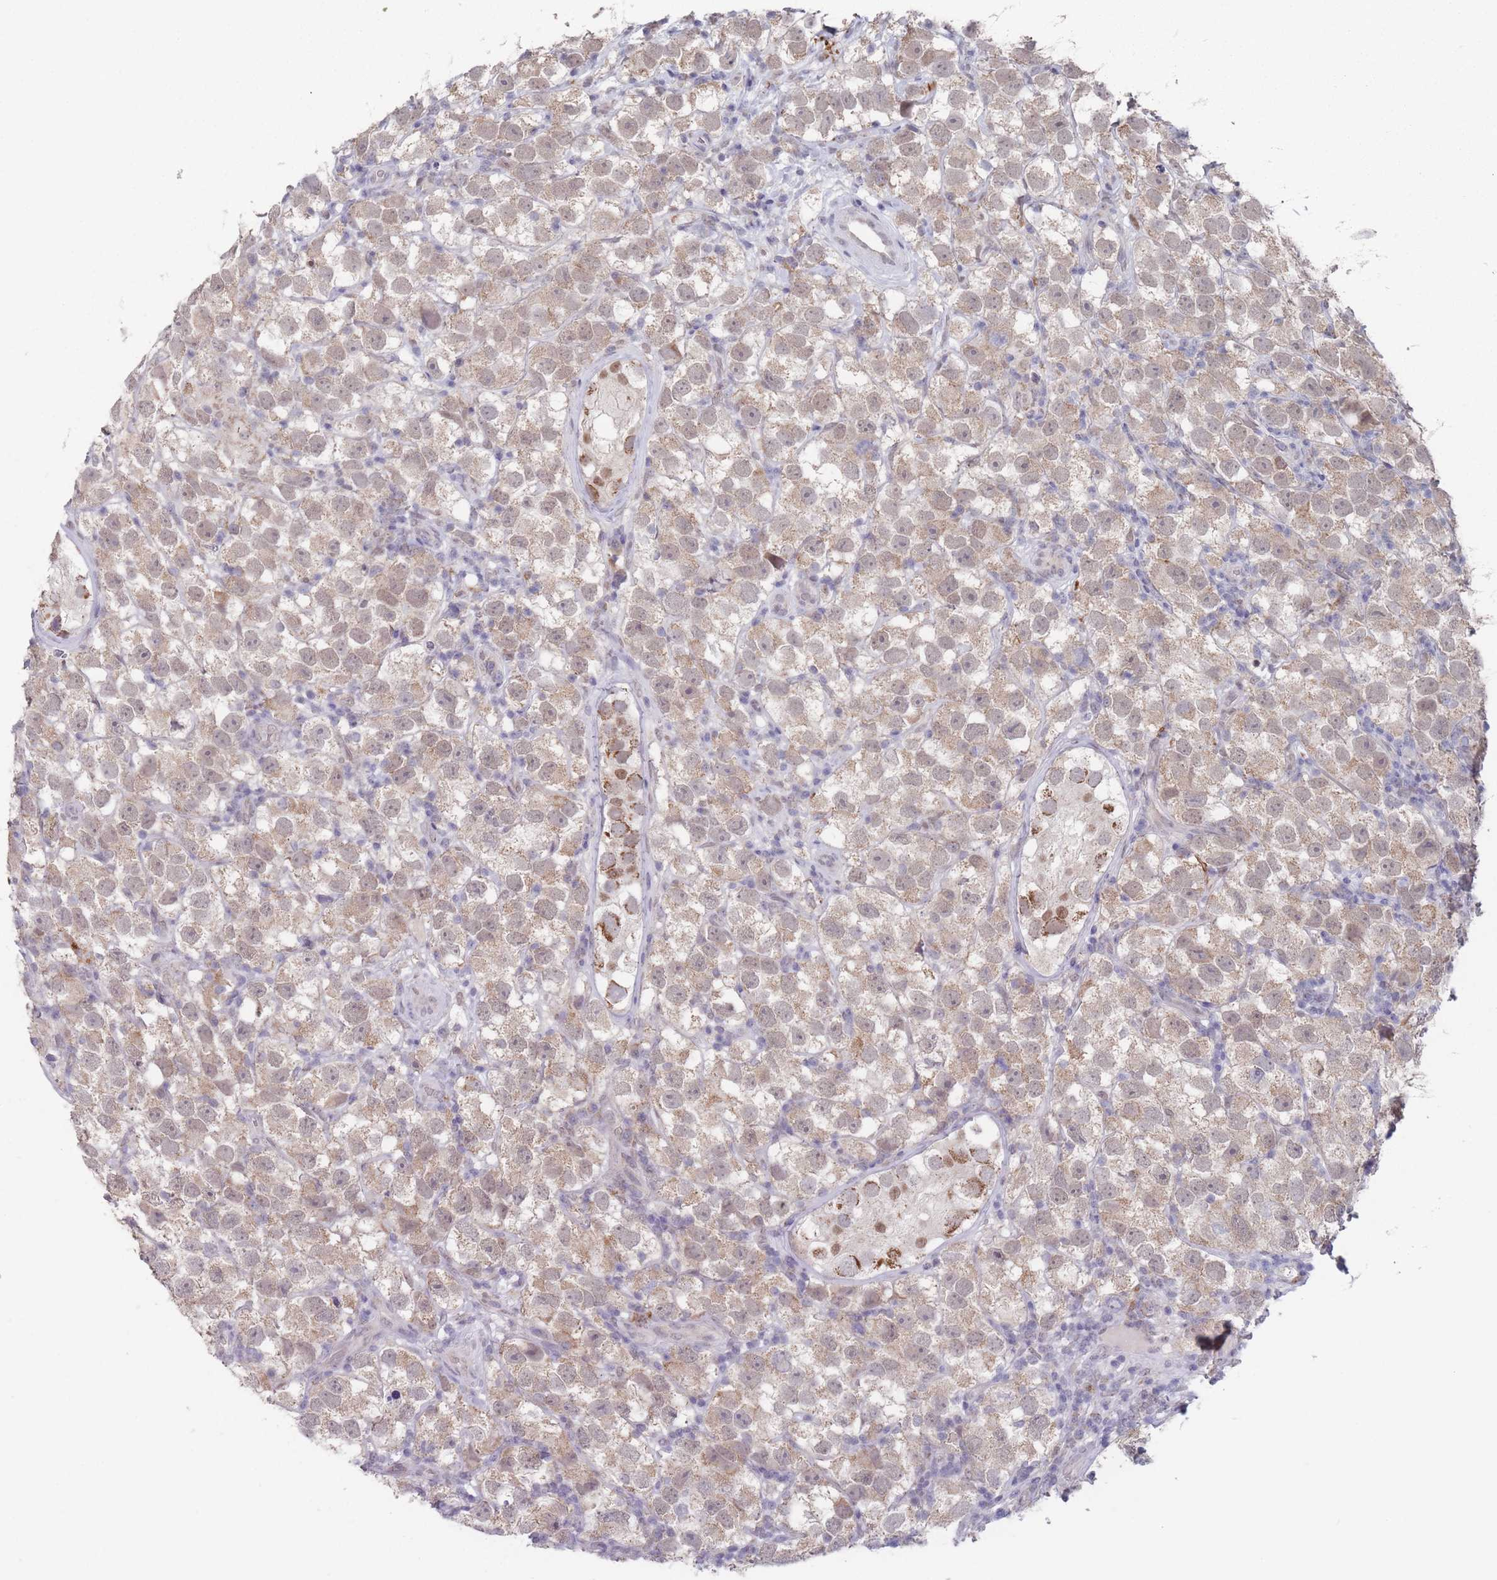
{"staining": {"intensity": "weak", "quantity": ">75%", "location": "cytoplasmic/membranous,nuclear"}, "tissue": "testis cancer", "cell_type": "Tumor cells", "image_type": "cancer", "snomed": [{"axis": "morphology", "description": "Seminoma, NOS"}, {"axis": "topography", "description": "Testis"}], "caption": "Tumor cells show low levels of weak cytoplasmic/membranous and nuclear staining in approximately >75% of cells in testis cancer.", "gene": "PEX7", "patient": {"sex": "male", "age": 26}}